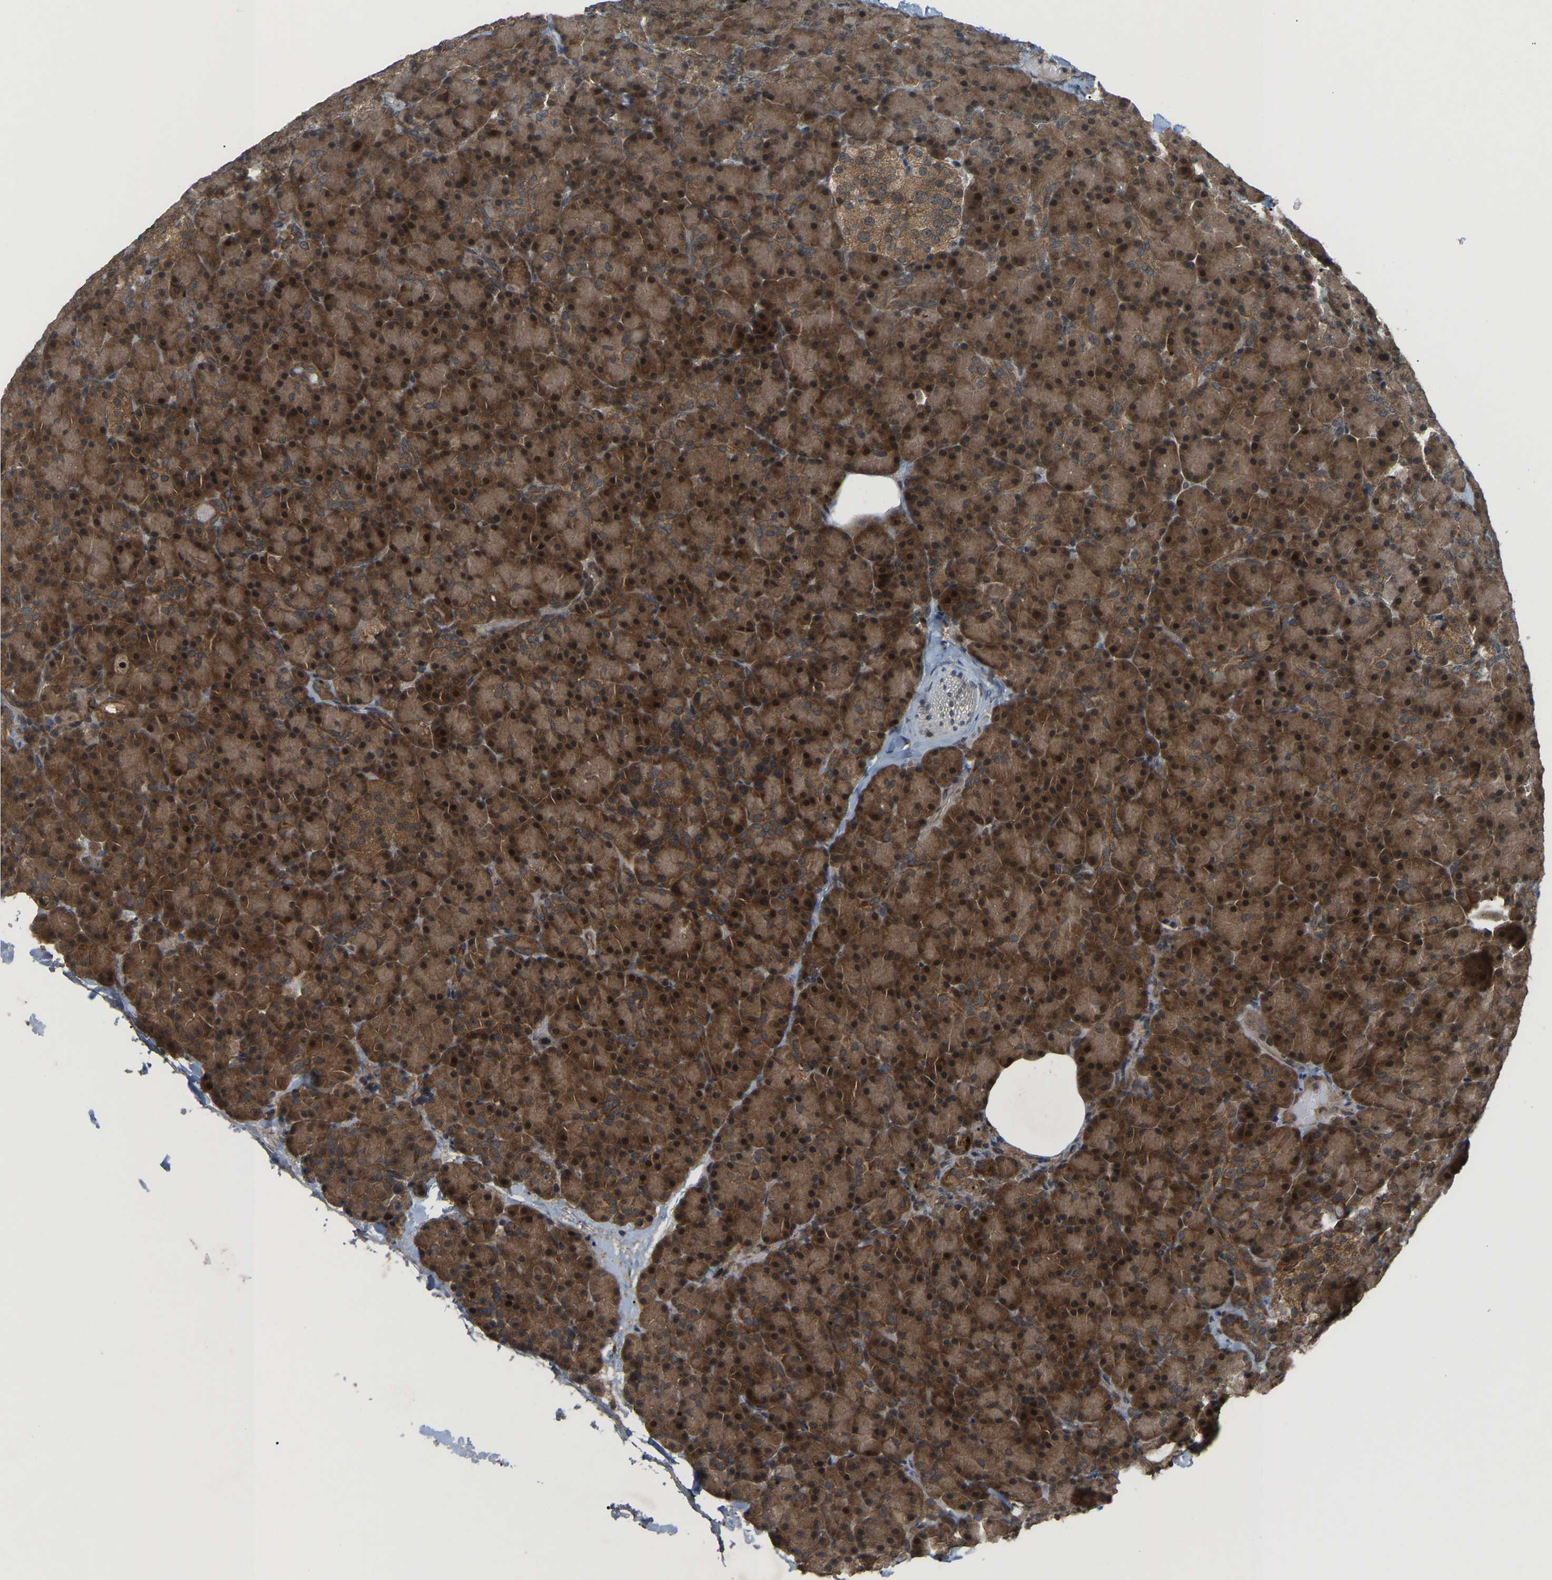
{"staining": {"intensity": "strong", "quantity": ">75%", "location": "cytoplasmic/membranous"}, "tissue": "pancreas", "cell_type": "Exocrine glandular cells", "image_type": "normal", "snomed": [{"axis": "morphology", "description": "Normal tissue, NOS"}, {"axis": "topography", "description": "Pancreas"}], "caption": "High-power microscopy captured an immunohistochemistry (IHC) photomicrograph of unremarkable pancreas, revealing strong cytoplasmic/membranous staining in approximately >75% of exocrine glandular cells. (IHC, brightfield microscopy, high magnification).", "gene": "CROT", "patient": {"sex": "female", "age": 43}}